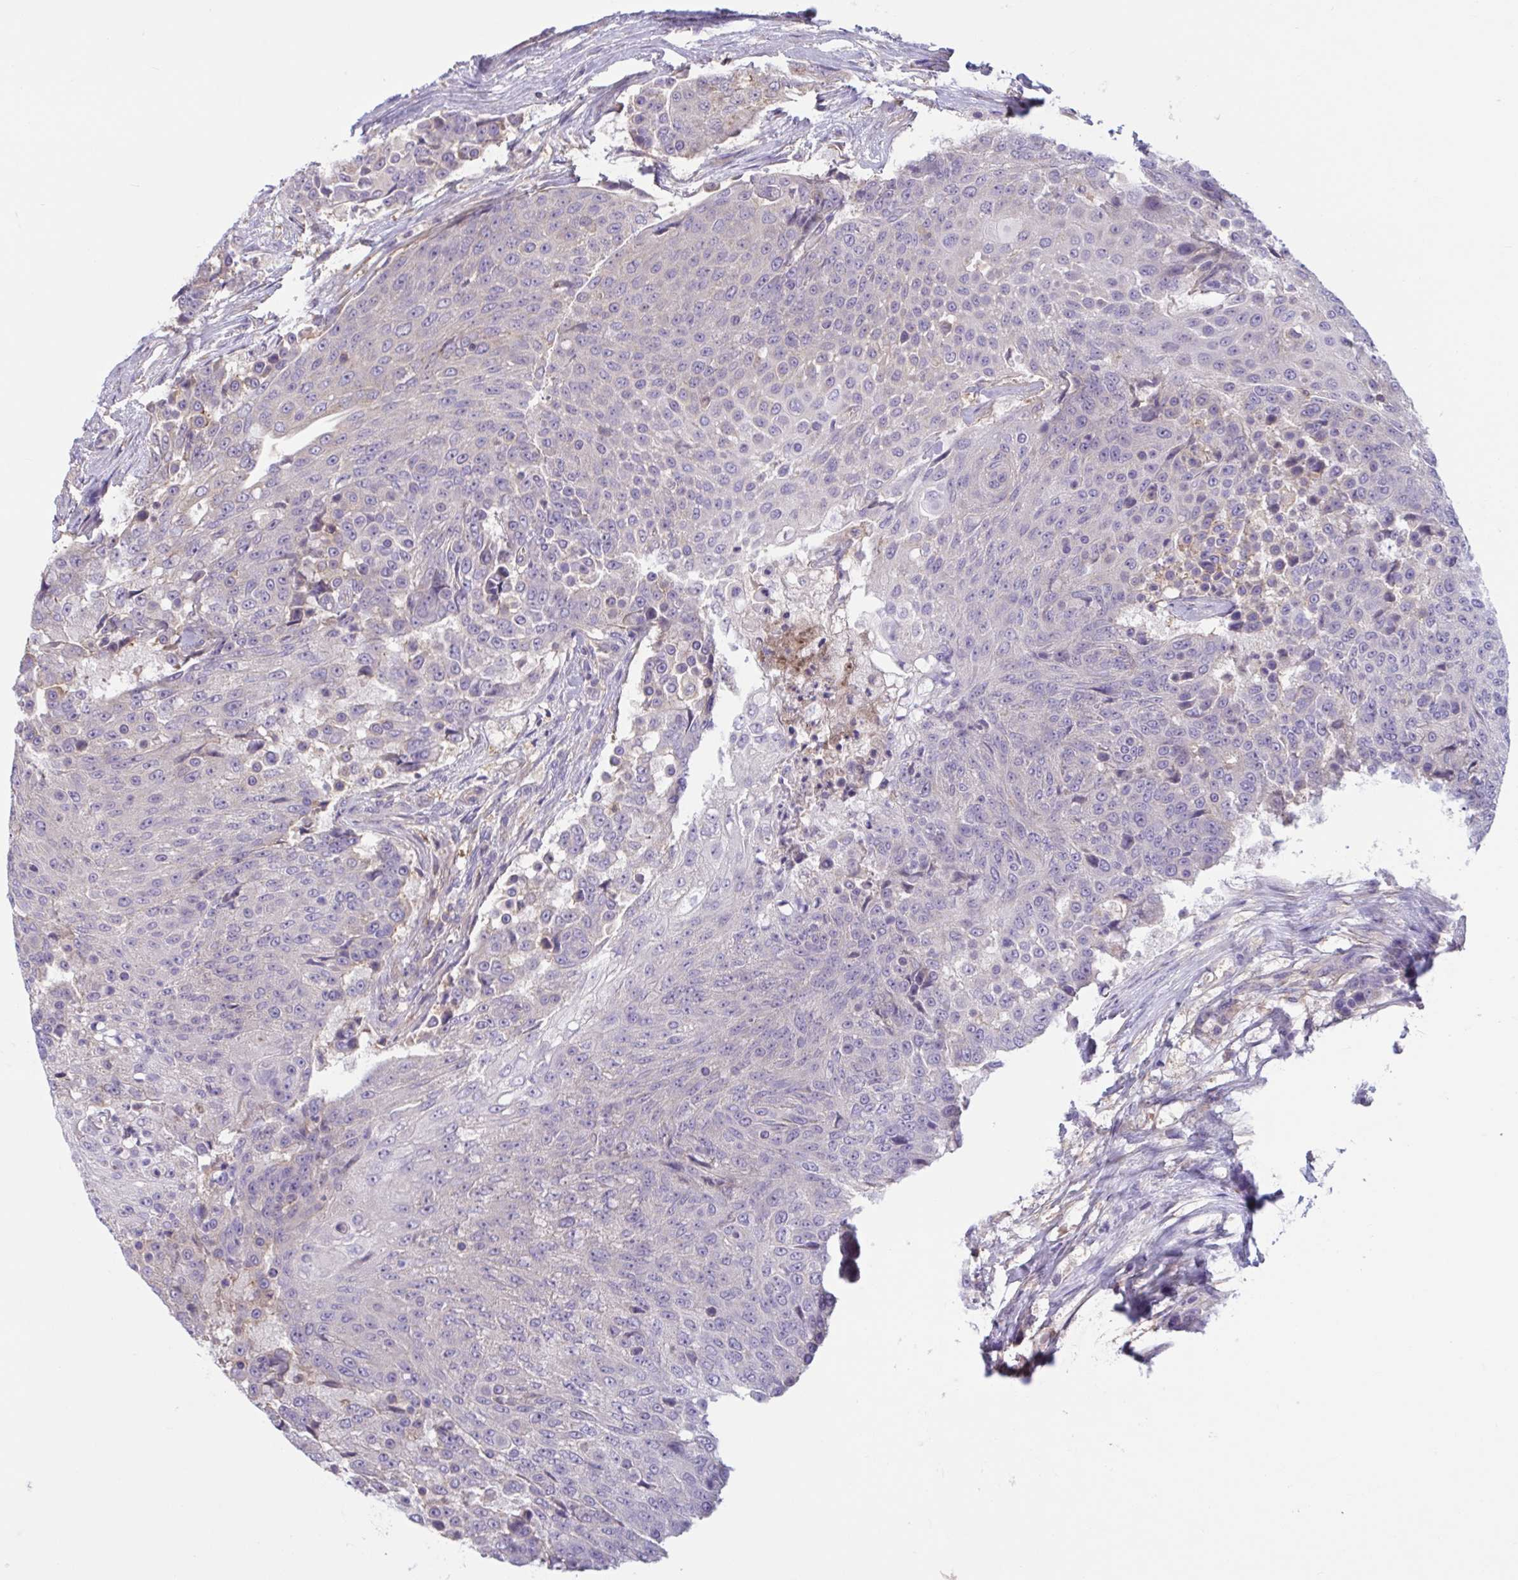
{"staining": {"intensity": "negative", "quantity": "none", "location": "none"}, "tissue": "urothelial cancer", "cell_type": "Tumor cells", "image_type": "cancer", "snomed": [{"axis": "morphology", "description": "Urothelial carcinoma, High grade"}, {"axis": "topography", "description": "Urinary bladder"}], "caption": "Tumor cells show no significant protein staining in high-grade urothelial carcinoma. The staining was performed using DAB (3,3'-diaminobenzidine) to visualize the protein expression in brown, while the nuclei were stained in blue with hematoxylin (Magnification: 20x).", "gene": "WNT9B", "patient": {"sex": "female", "age": 63}}